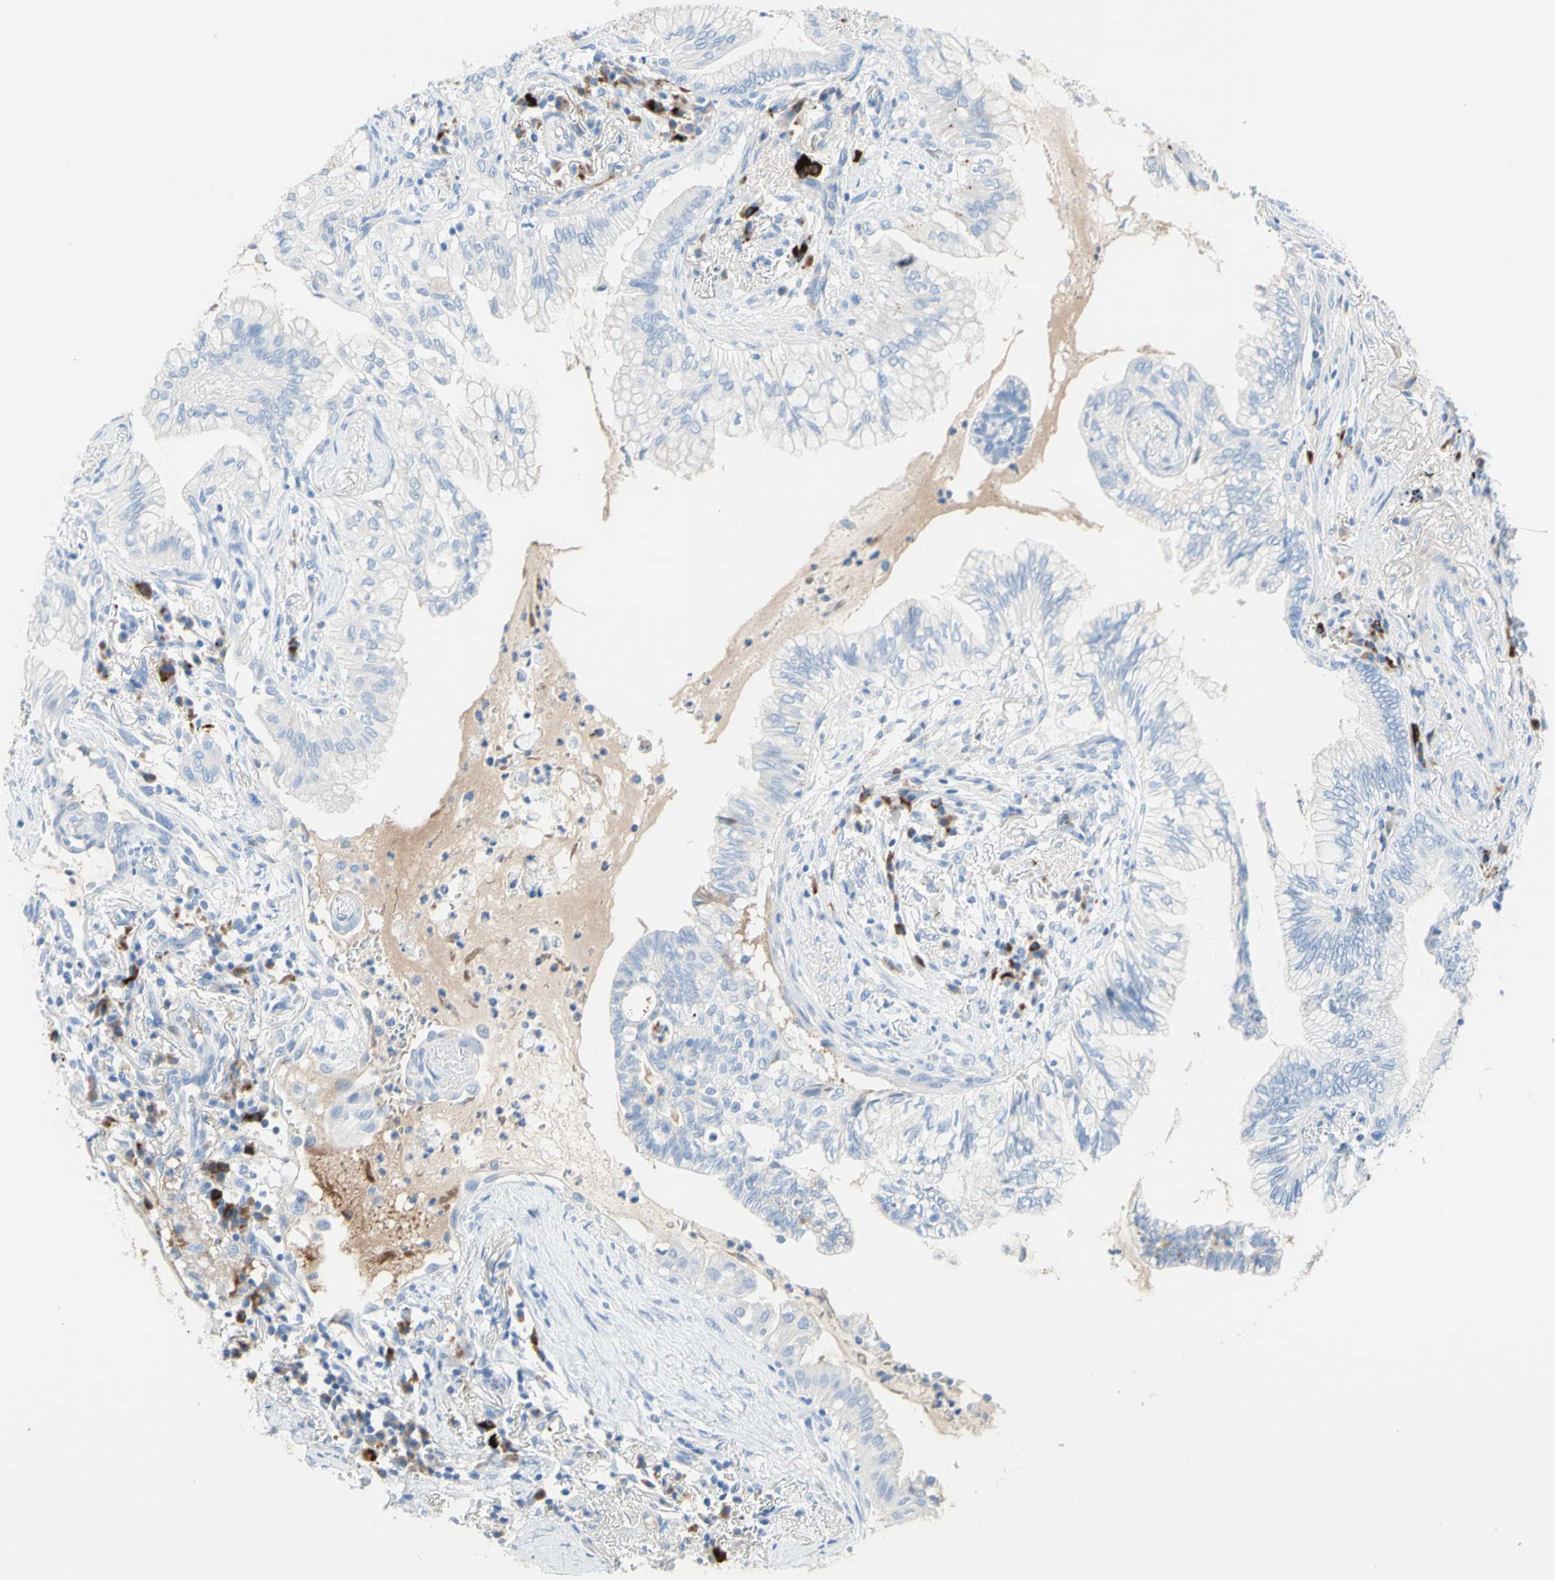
{"staining": {"intensity": "negative", "quantity": "none", "location": "none"}, "tissue": "lung cancer", "cell_type": "Tumor cells", "image_type": "cancer", "snomed": [{"axis": "morphology", "description": "Adenocarcinoma, NOS"}, {"axis": "topography", "description": "Lung"}], "caption": "An immunohistochemistry image of lung adenocarcinoma is shown. There is no staining in tumor cells of lung adenocarcinoma.", "gene": "IL6ST", "patient": {"sex": "female", "age": 70}}